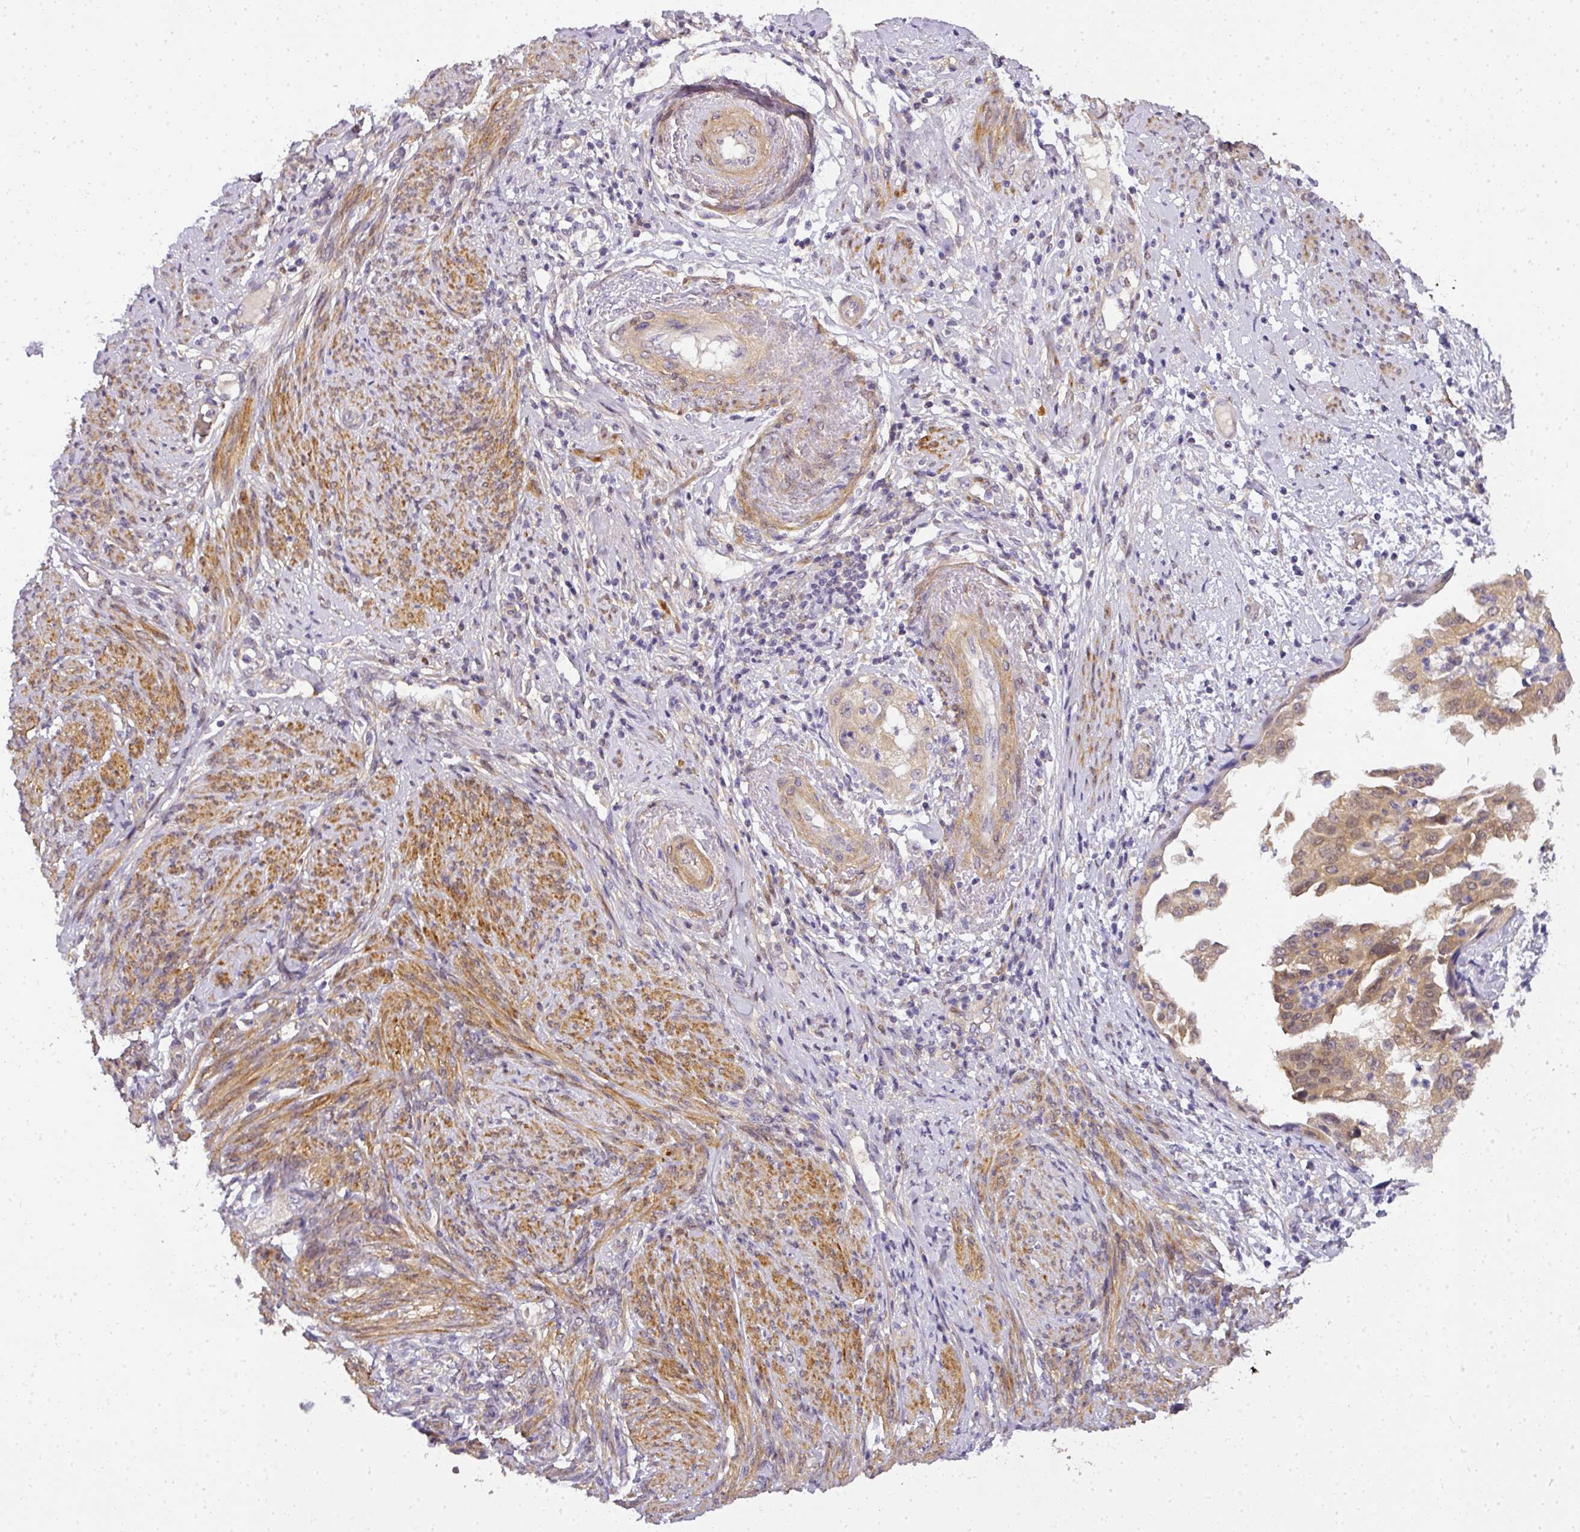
{"staining": {"intensity": "moderate", "quantity": "<25%", "location": "cytoplasmic/membranous,nuclear"}, "tissue": "endometrial cancer", "cell_type": "Tumor cells", "image_type": "cancer", "snomed": [{"axis": "morphology", "description": "Adenocarcinoma, NOS"}, {"axis": "topography", "description": "Endometrium"}], "caption": "Moderate cytoplasmic/membranous and nuclear protein expression is present in approximately <25% of tumor cells in endometrial cancer (adenocarcinoma).", "gene": "ADH5", "patient": {"sex": "female", "age": 85}}